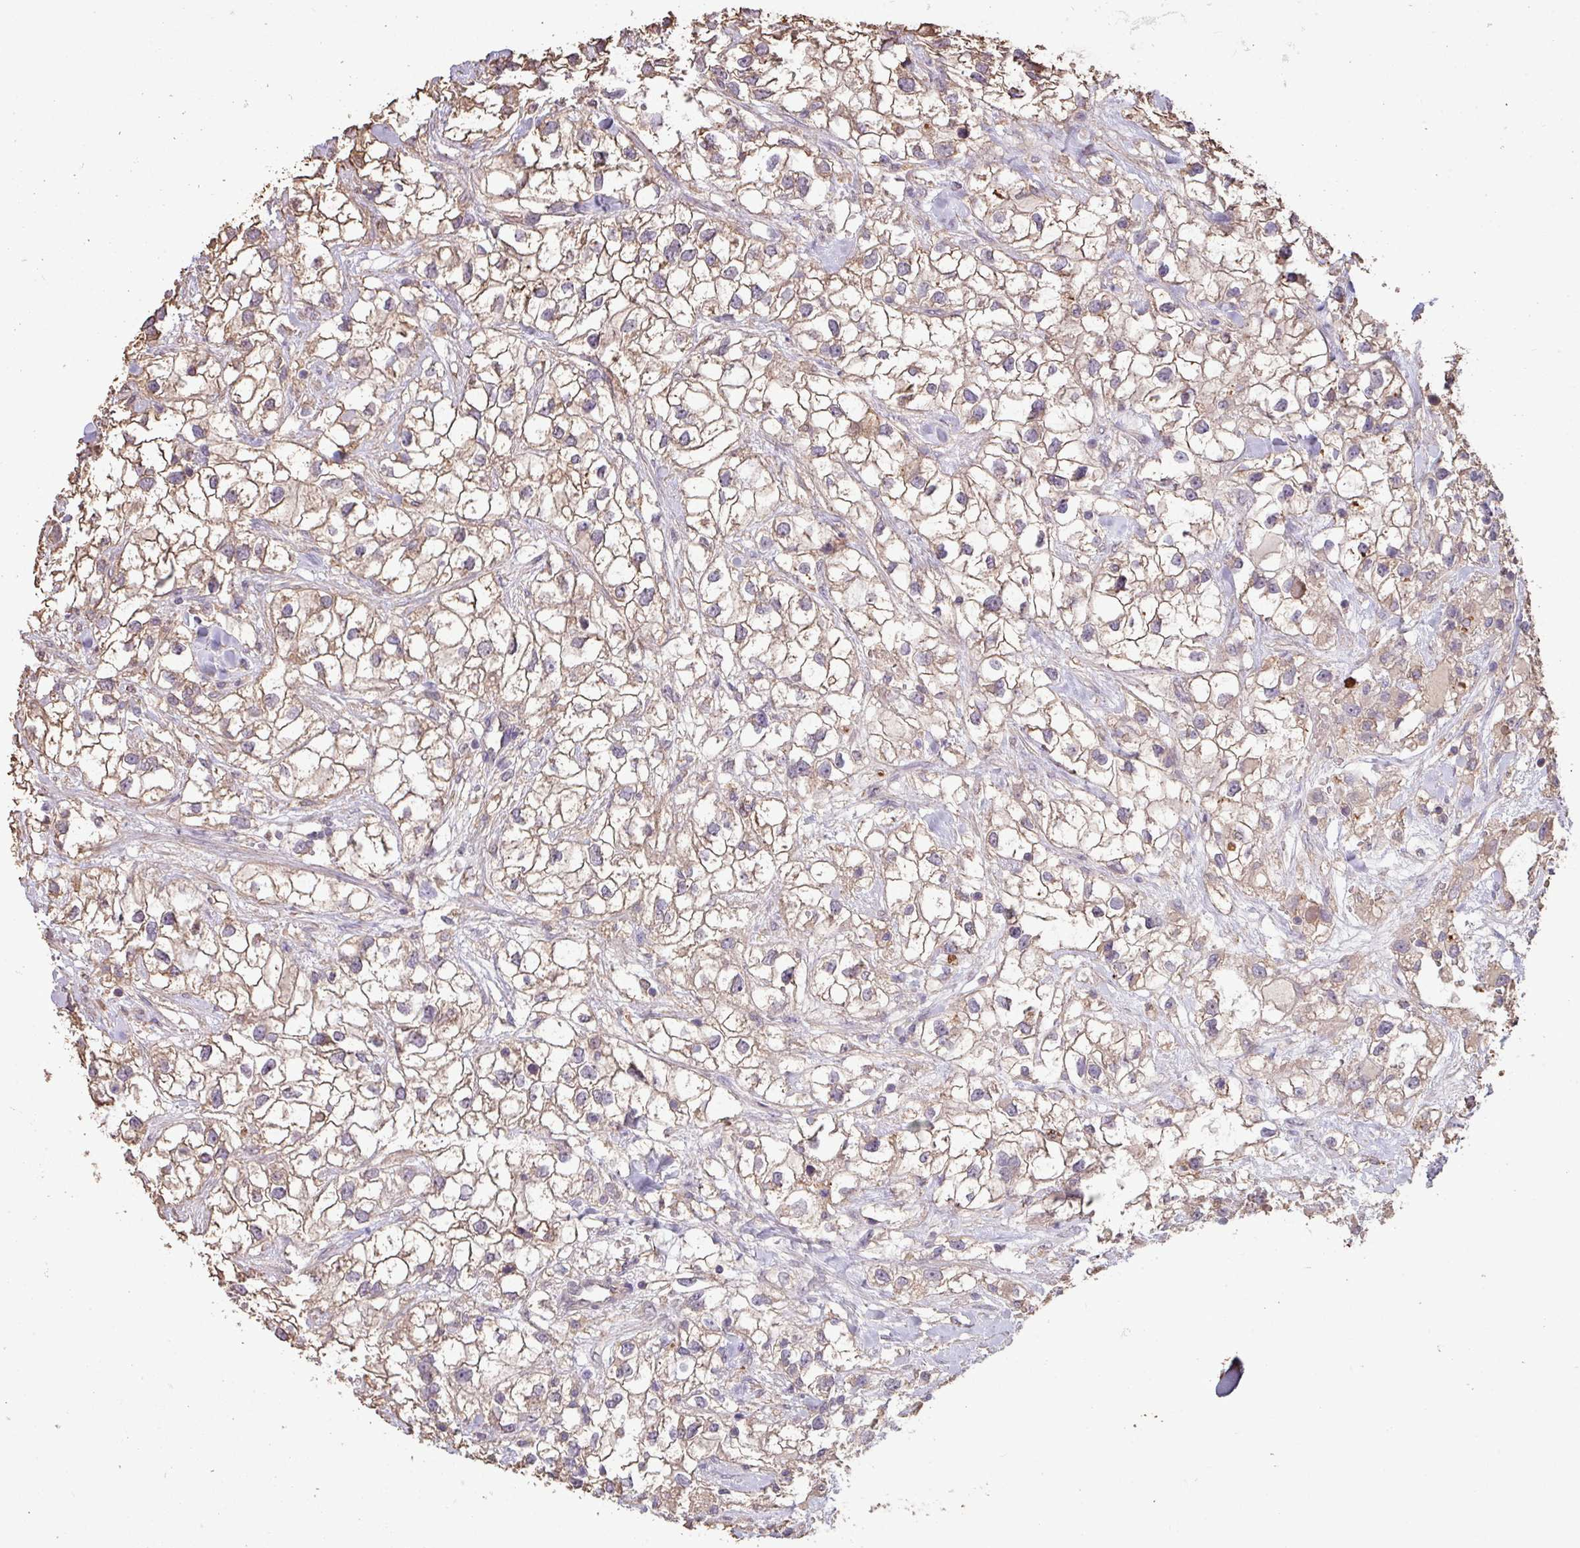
{"staining": {"intensity": "weak", "quantity": ">75%", "location": "cytoplasmic/membranous"}, "tissue": "renal cancer", "cell_type": "Tumor cells", "image_type": "cancer", "snomed": [{"axis": "morphology", "description": "Adenocarcinoma, NOS"}, {"axis": "topography", "description": "Kidney"}], "caption": "This photomicrograph displays immunohistochemistry staining of human adenocarcinoma (renal), with low weak cytoplasmic/membranous staining in approximately >75% of tumor cells.", "gene": "CAMK2B", "patient": {"sex": "male", "age": 59}}